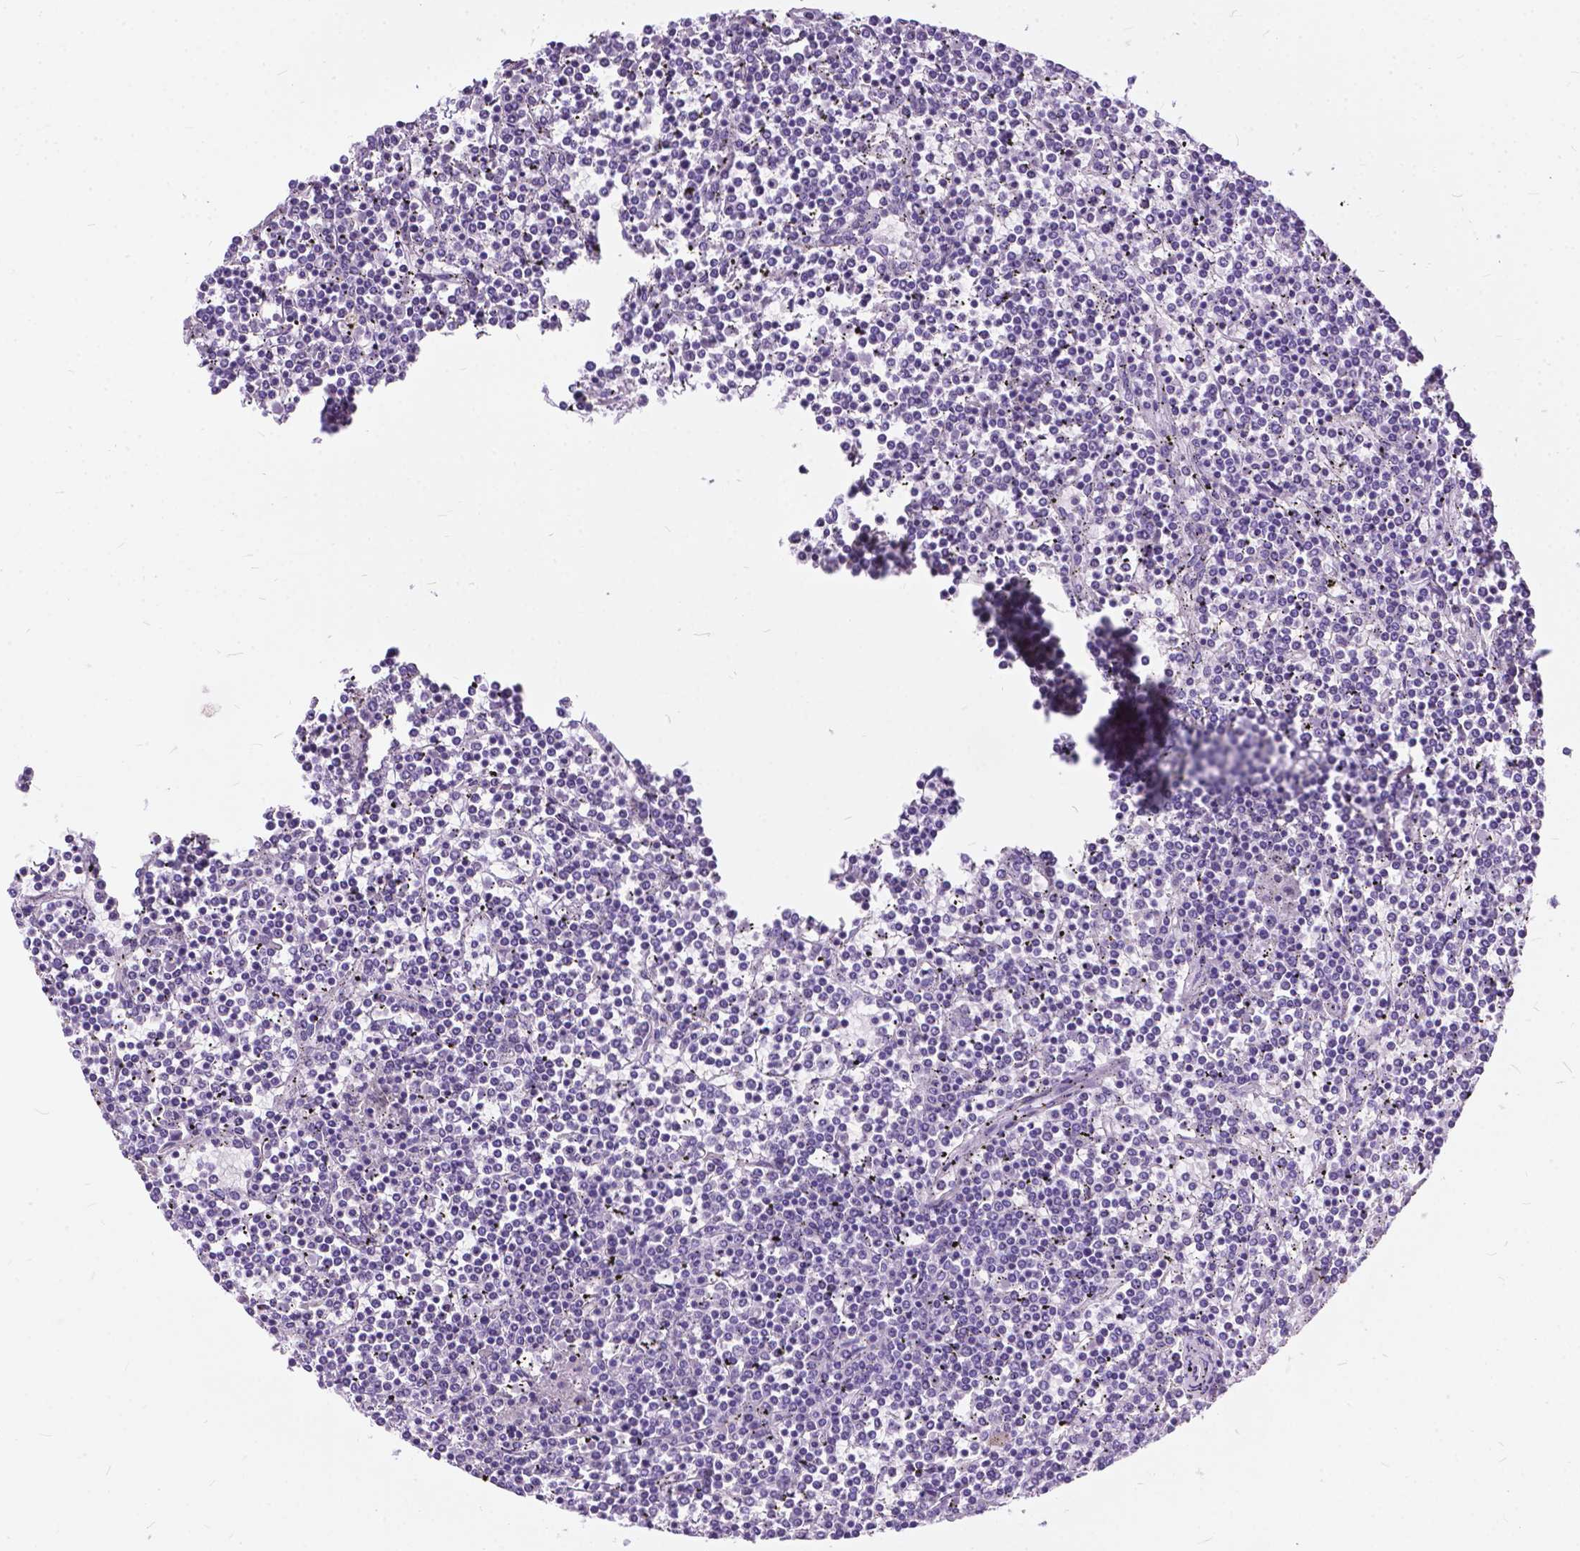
{"staining": {"intensity": "negative", "quantity": "none", "location": "none"}, "tissue": "lymphoma", "cell_type": "Tumor cells", "image_type": "cancer", "snomed": [{"axis": "morphology", "description": "Malignant lymphoma, non-Hodgkin's type, Low grade"}, {"axis": "topography", "description": "Spleen"}], "caption": "Immunohistochemical staining of human low-grade malignant lymphoma, non-Hodgkin's type demonstrates no significant staining in tumor cells. The staining is performed using DAB brown chromogen with nuclei counter-stained in using hematoxylin.", "gene": "BSND", "patient": {"sex": "female", "age": 19}}